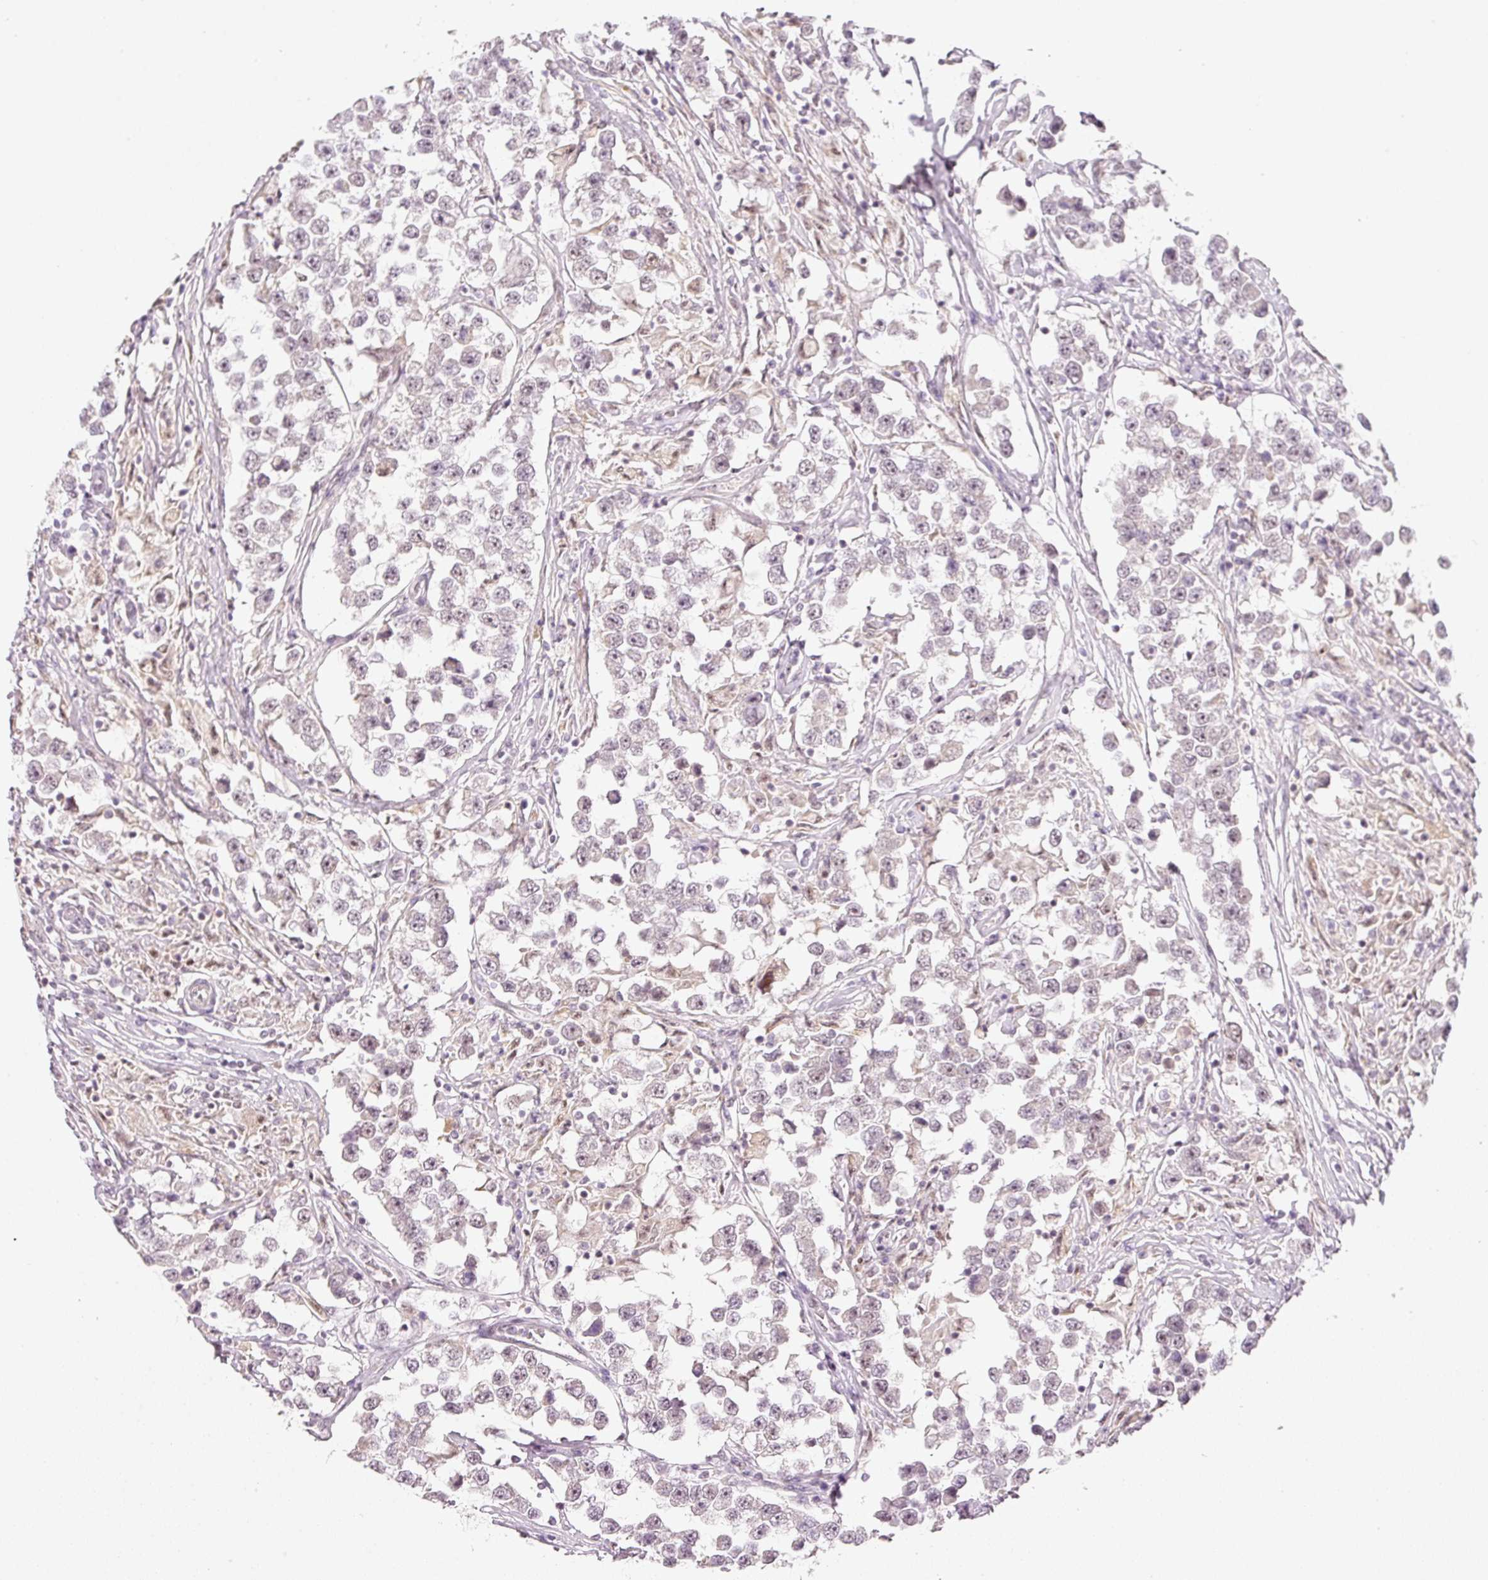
{"staining": {"intensity": "weak", "quantity": "25%-75%", "location": "nuclear"}, "tissue": "testis cancer", "cell_type": "Tumor cells", "image_type": "cancer", "snomed": [{"axis": "morphology", "description": "Seminoma, NOS"}, {"axis": "topography", "description": "Testis"}], "caption": "Weak nuclear positivity for a protein is present in about 25%-75% of tumor cells of testis seminoma using IHC.", "gene": "FSTL3", "patient": {"sex": "male", "age": 46}}